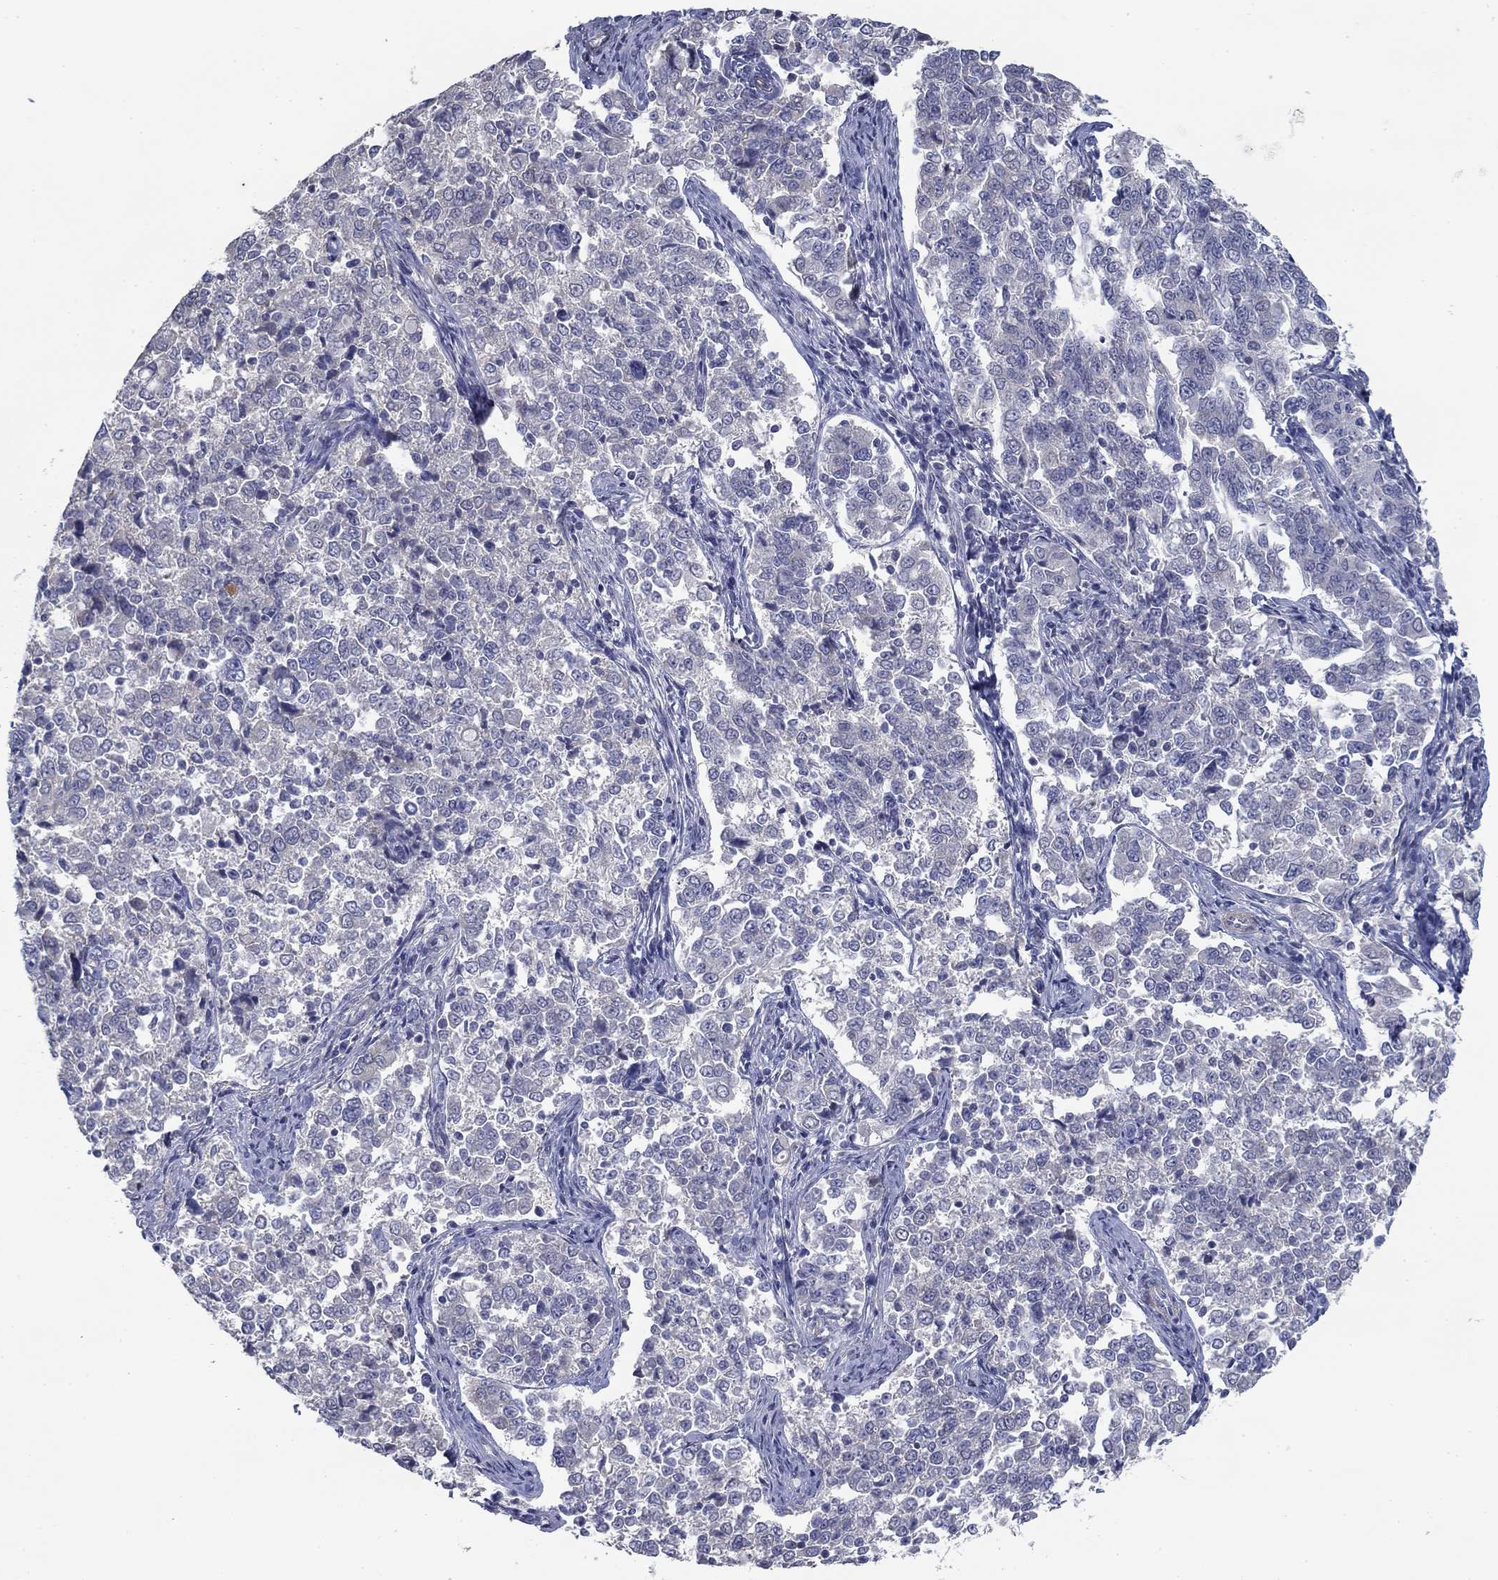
{"staining": {"intensity": "negative", "quantity": "none", "location": "none"}, "tissue": "endometrial cancer", "cell_type": "Tumor cells", "image_type": "cancer", "snomed": [{"axis": "morphology", "description": "Adenocarcinoma, NOS"}, {"axis": "topography", "description": "Endometrium"}], "caption": "Tumor cells show no significant expression in endometrial cancer (adenocarcinoma).", "gene": "GRK7", "patient": {"sex": "female", "age": 43}}